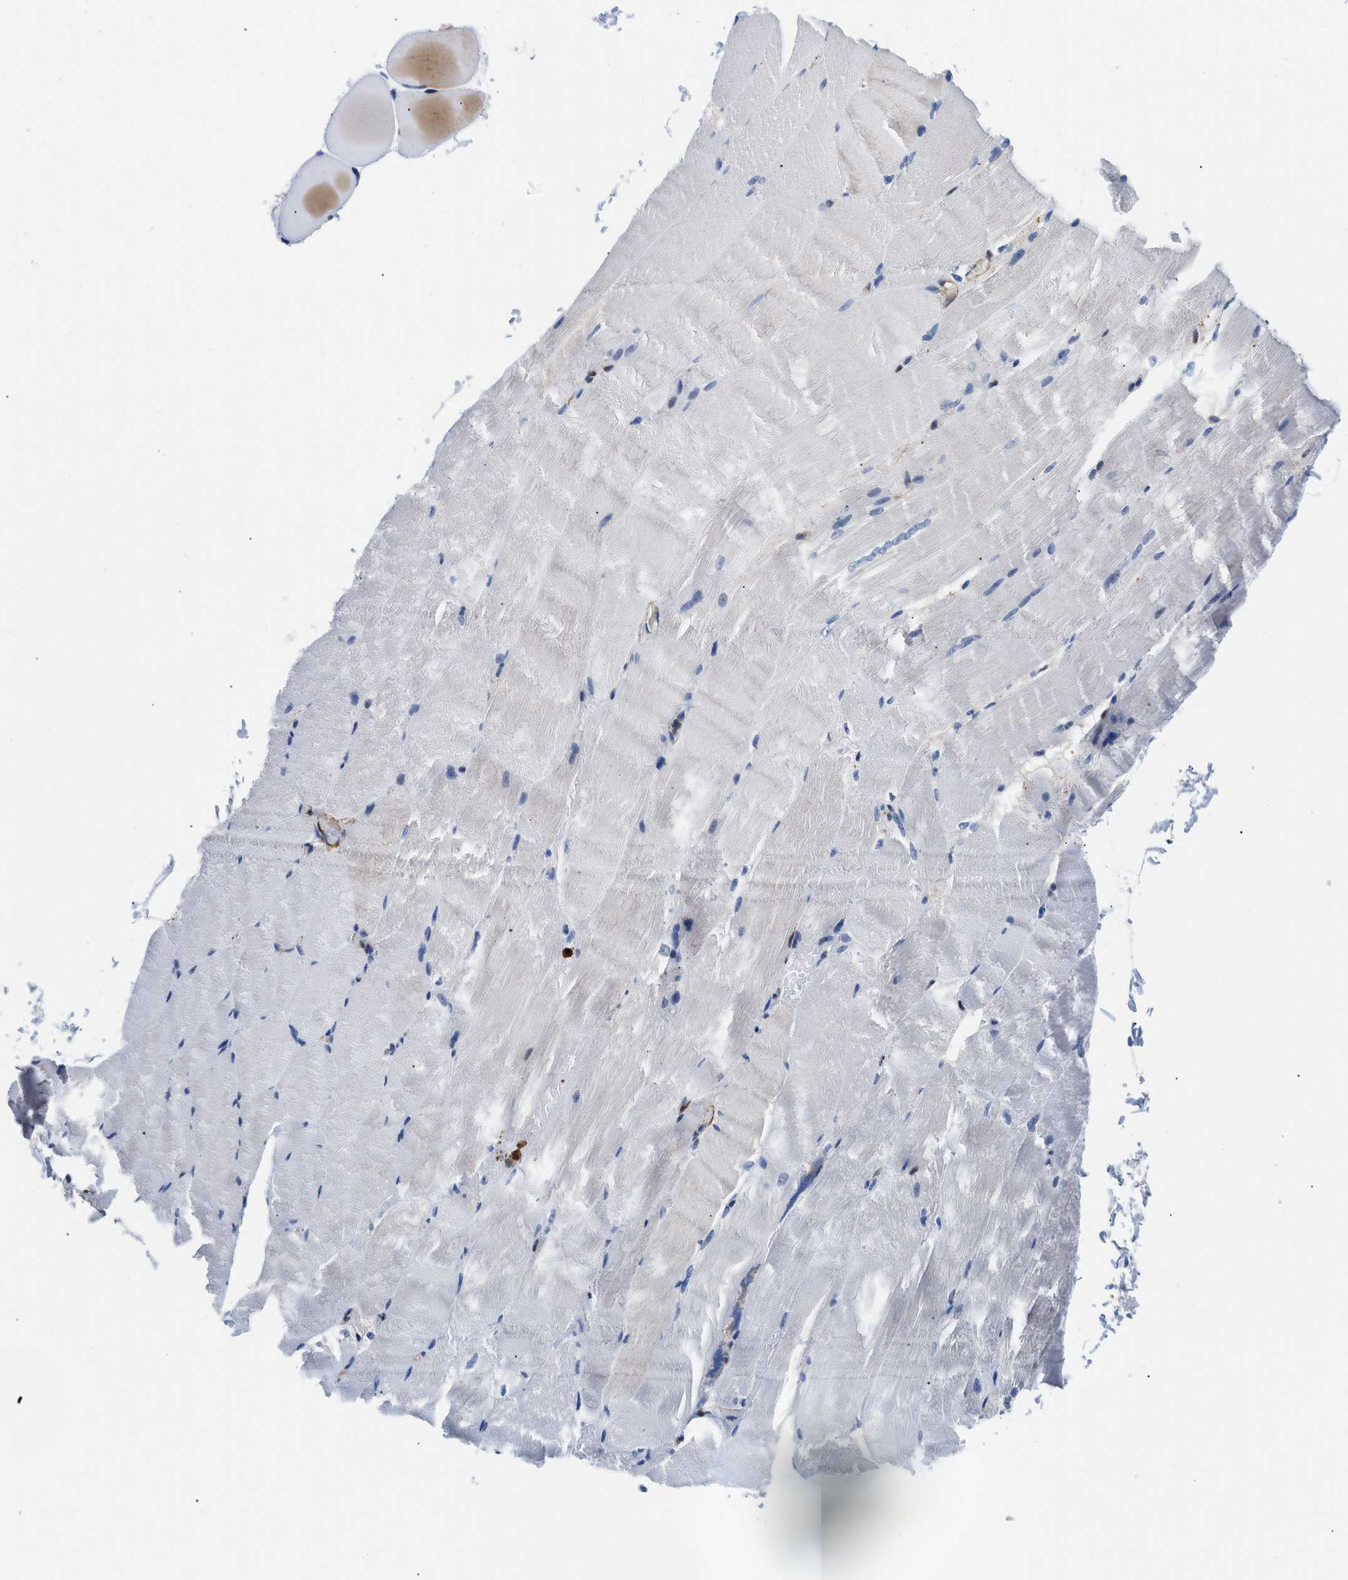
{"staining": {"intensity": "weak", "quantity": "<25%", "location": "cytoplasmic/membranous"}, "tissue": "skeletal muscle", "cell_type": "Myocytes", "image_type": "normal", "snomed": [{"axis": "morphology", "description": "Normal tissue, NOS"}, {"axis": "topography", "description": "Skeletal muscle"}, {"axis": "topography", "description": "Parathyroid gland"}], "caption": "There is no significant positivity in myocytes of skeletal muscle.", "gene": "GSN", "patient": {"sex": "female", "age": 37}}